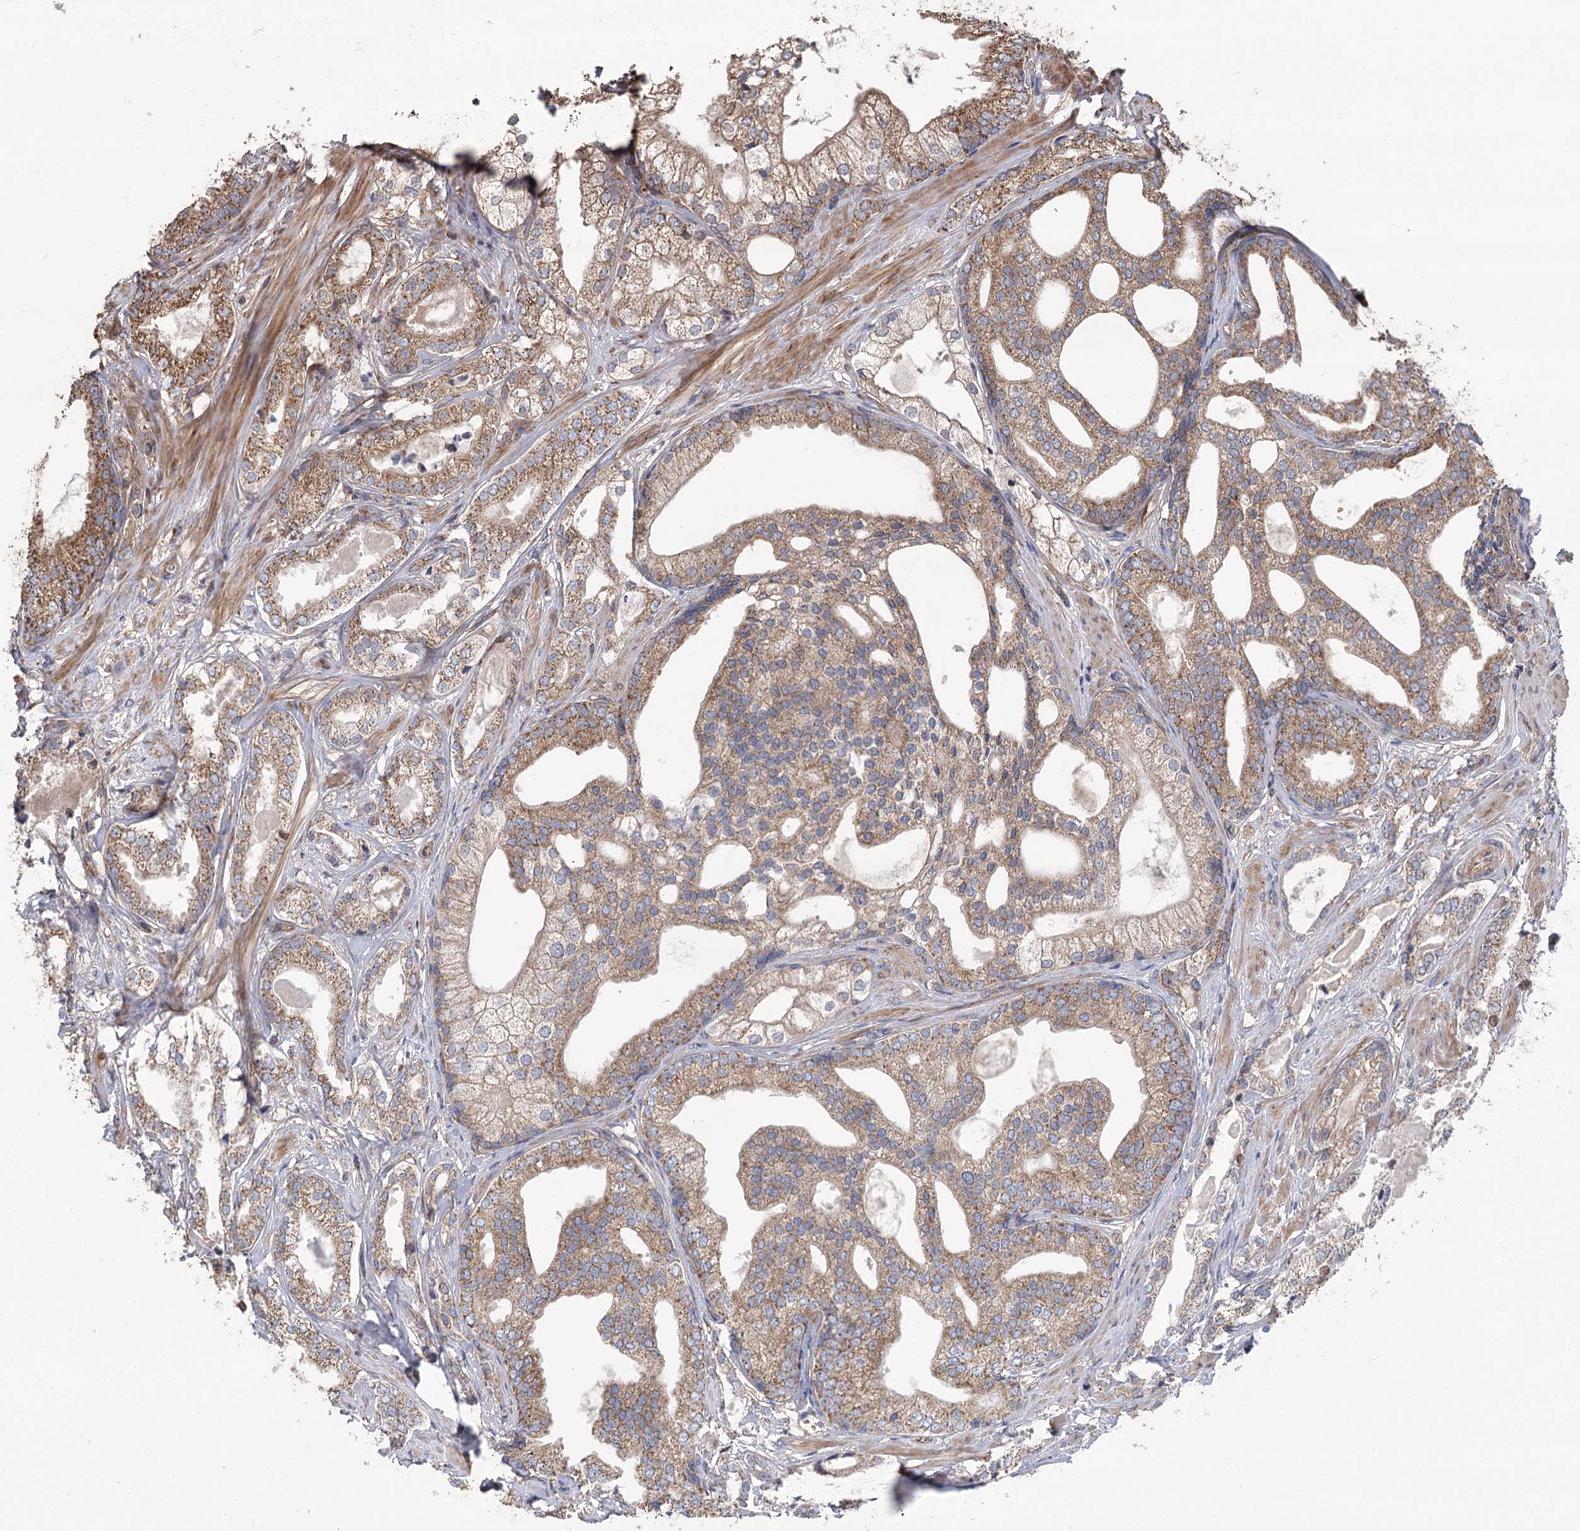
{"staining": {"intensity": "moderate", "quantity": ">75%", "location": "cytoplasmic/membranous"}, "tissue": "prostate cancer", "cell_type": "Tumor cells", "image_type": "cancer", "snomed": [{"axis": "morphology", "description": "Adenocarcinoma, High grade"}, {"axis": "topography", "description": "Prostate"}], "caption": "Moderate cytoplasmic/membranous expression for a protein is present in about >75% of tumor cells of high-grade adenocarcinoma (prostate) using IHC.", "gene": "RWDD4", "patient": {"sex": "male", "age": 60}}